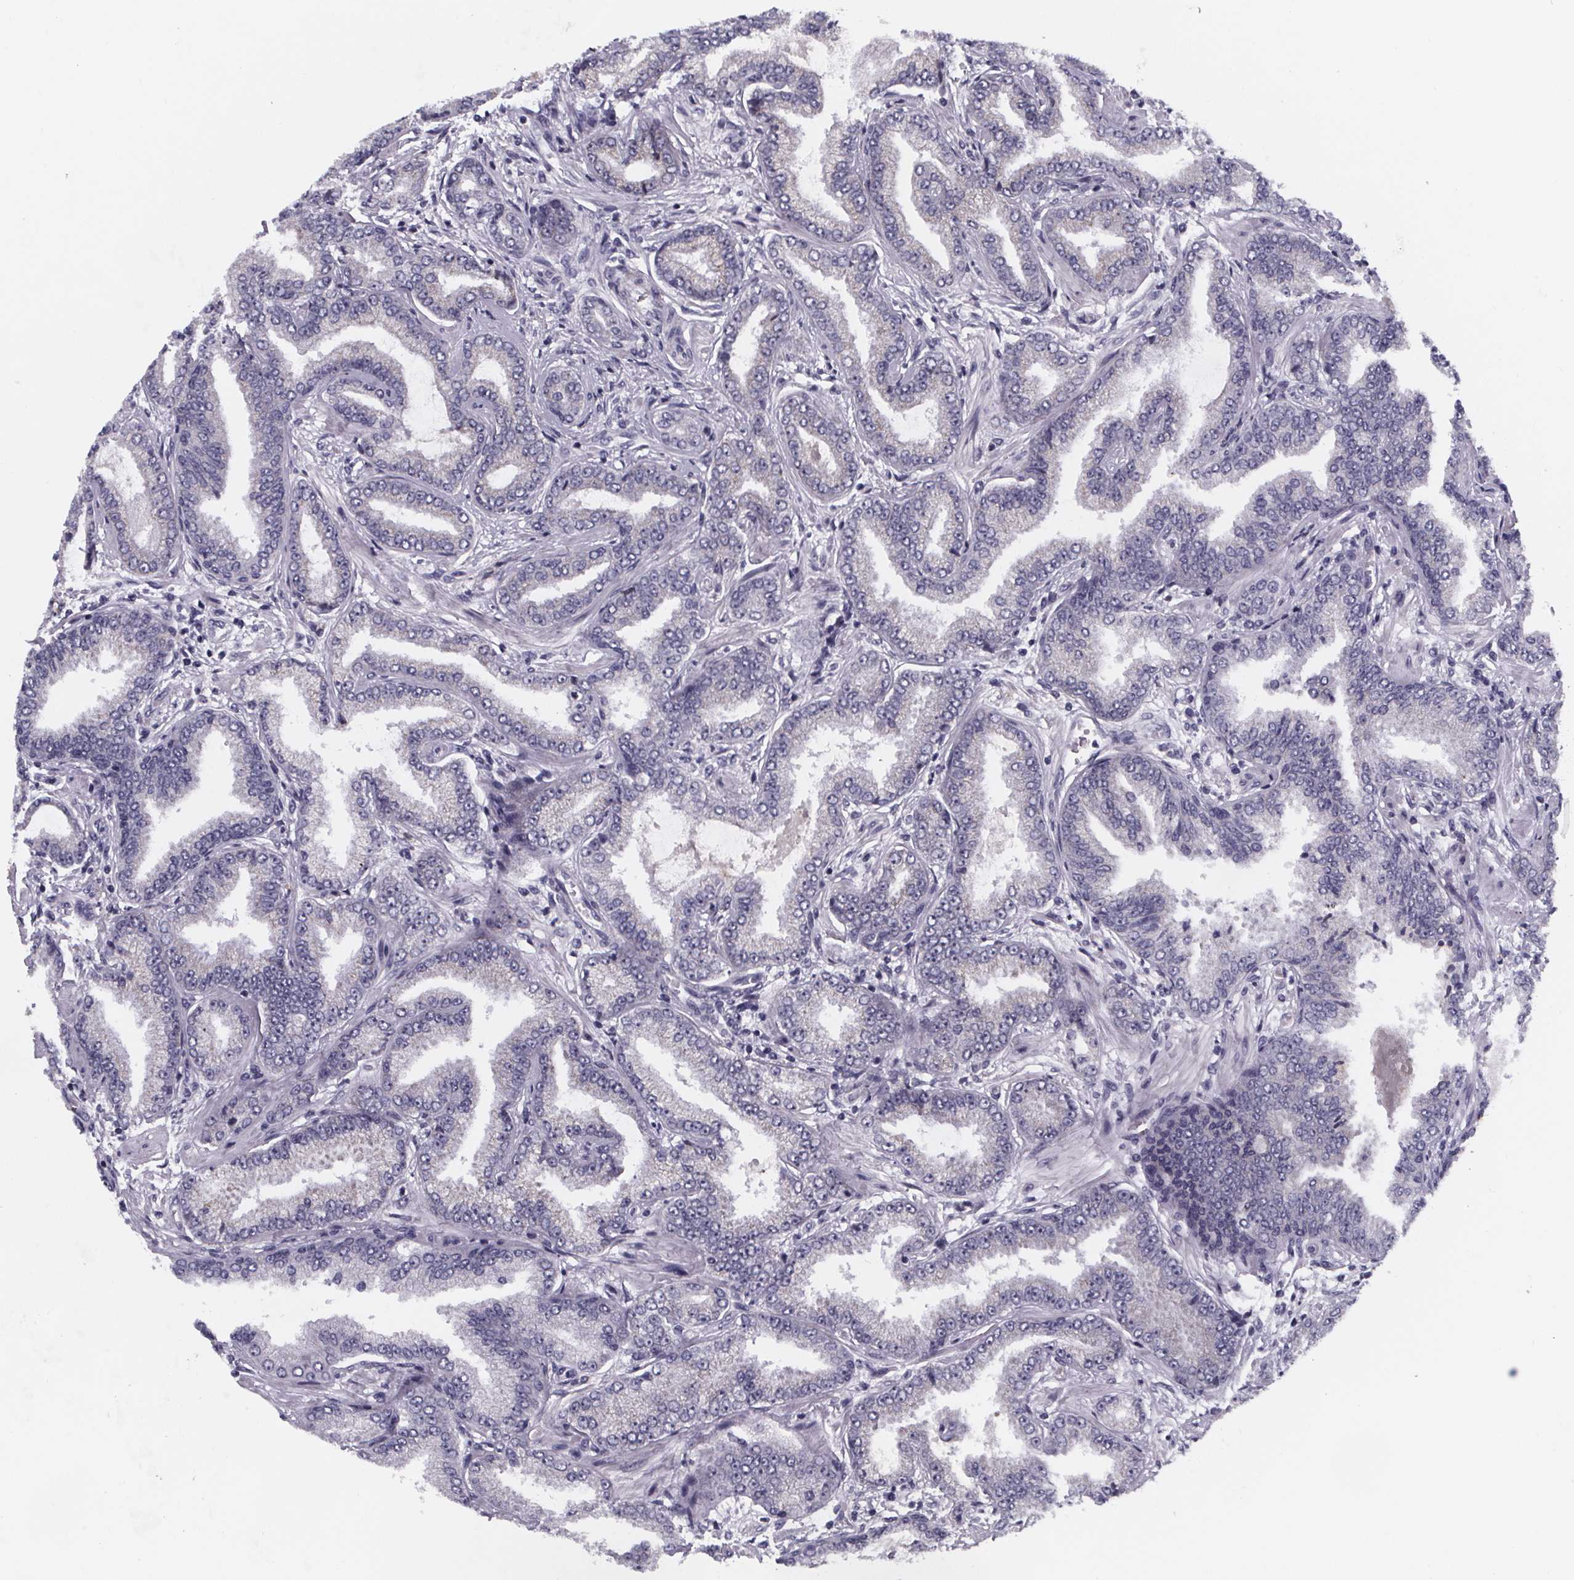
{"staining": {"intensity": "negative", "quantity": "none", "location": "none"}, "tissue": "prostate cancer", "cell_type": "Tumor cells", "image_type": "cancer", "snomed": [{"axis": "morphology", "description": "Adenocarcinoma, Low grade"}, {"axis": "topography", "description": "Prostate"}], "caption": "Immunohistochemical staining of low-grade adenocarcinoma (prostate) shows no significant expression in tumor cells.", "gene": "PAH", "patient": {"sex": "male", "age": 55}}